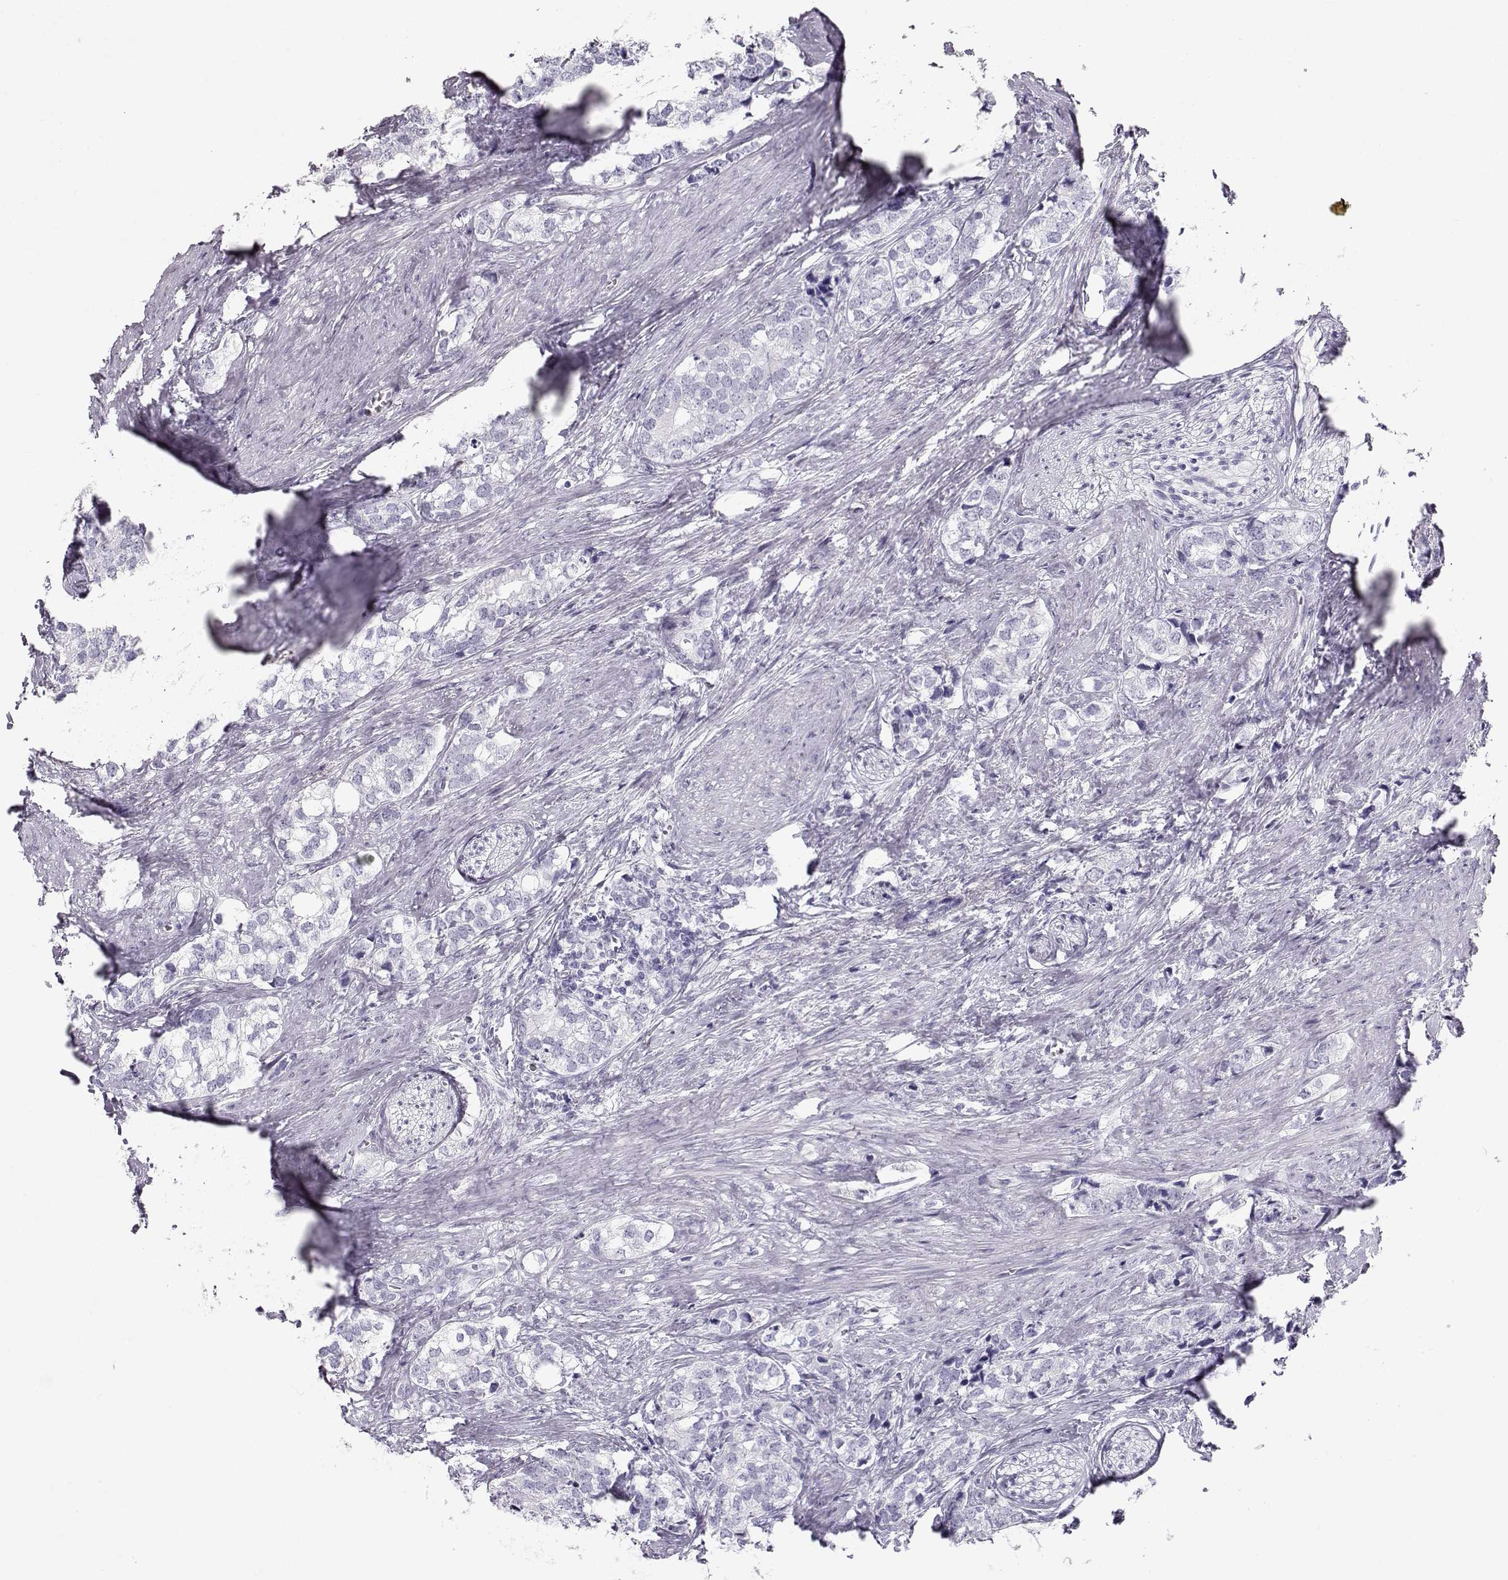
{"staining": {"intensity": "negative", "quantity": "none", "location": "none"}, "tissue": "prostate cancer", "cell_type": "Tumor cells", "image_type": "cancer", "snomed": [{"axis": "morphology", "description": "Adenocarcinoma, NOS"}, {"axis": "topography", "description": "Prostate and seminal vesicle, NOS"}], "caption": "High power microscopy photomicrograph of an IHC image of prostate adenocarcinoma, revealing no significant positivity in tumor cells. (DAB immunohistochemistry with hematoxylin counter stain).", "gene": "MIP", "patient": {"sex": "male", "age": 63}}